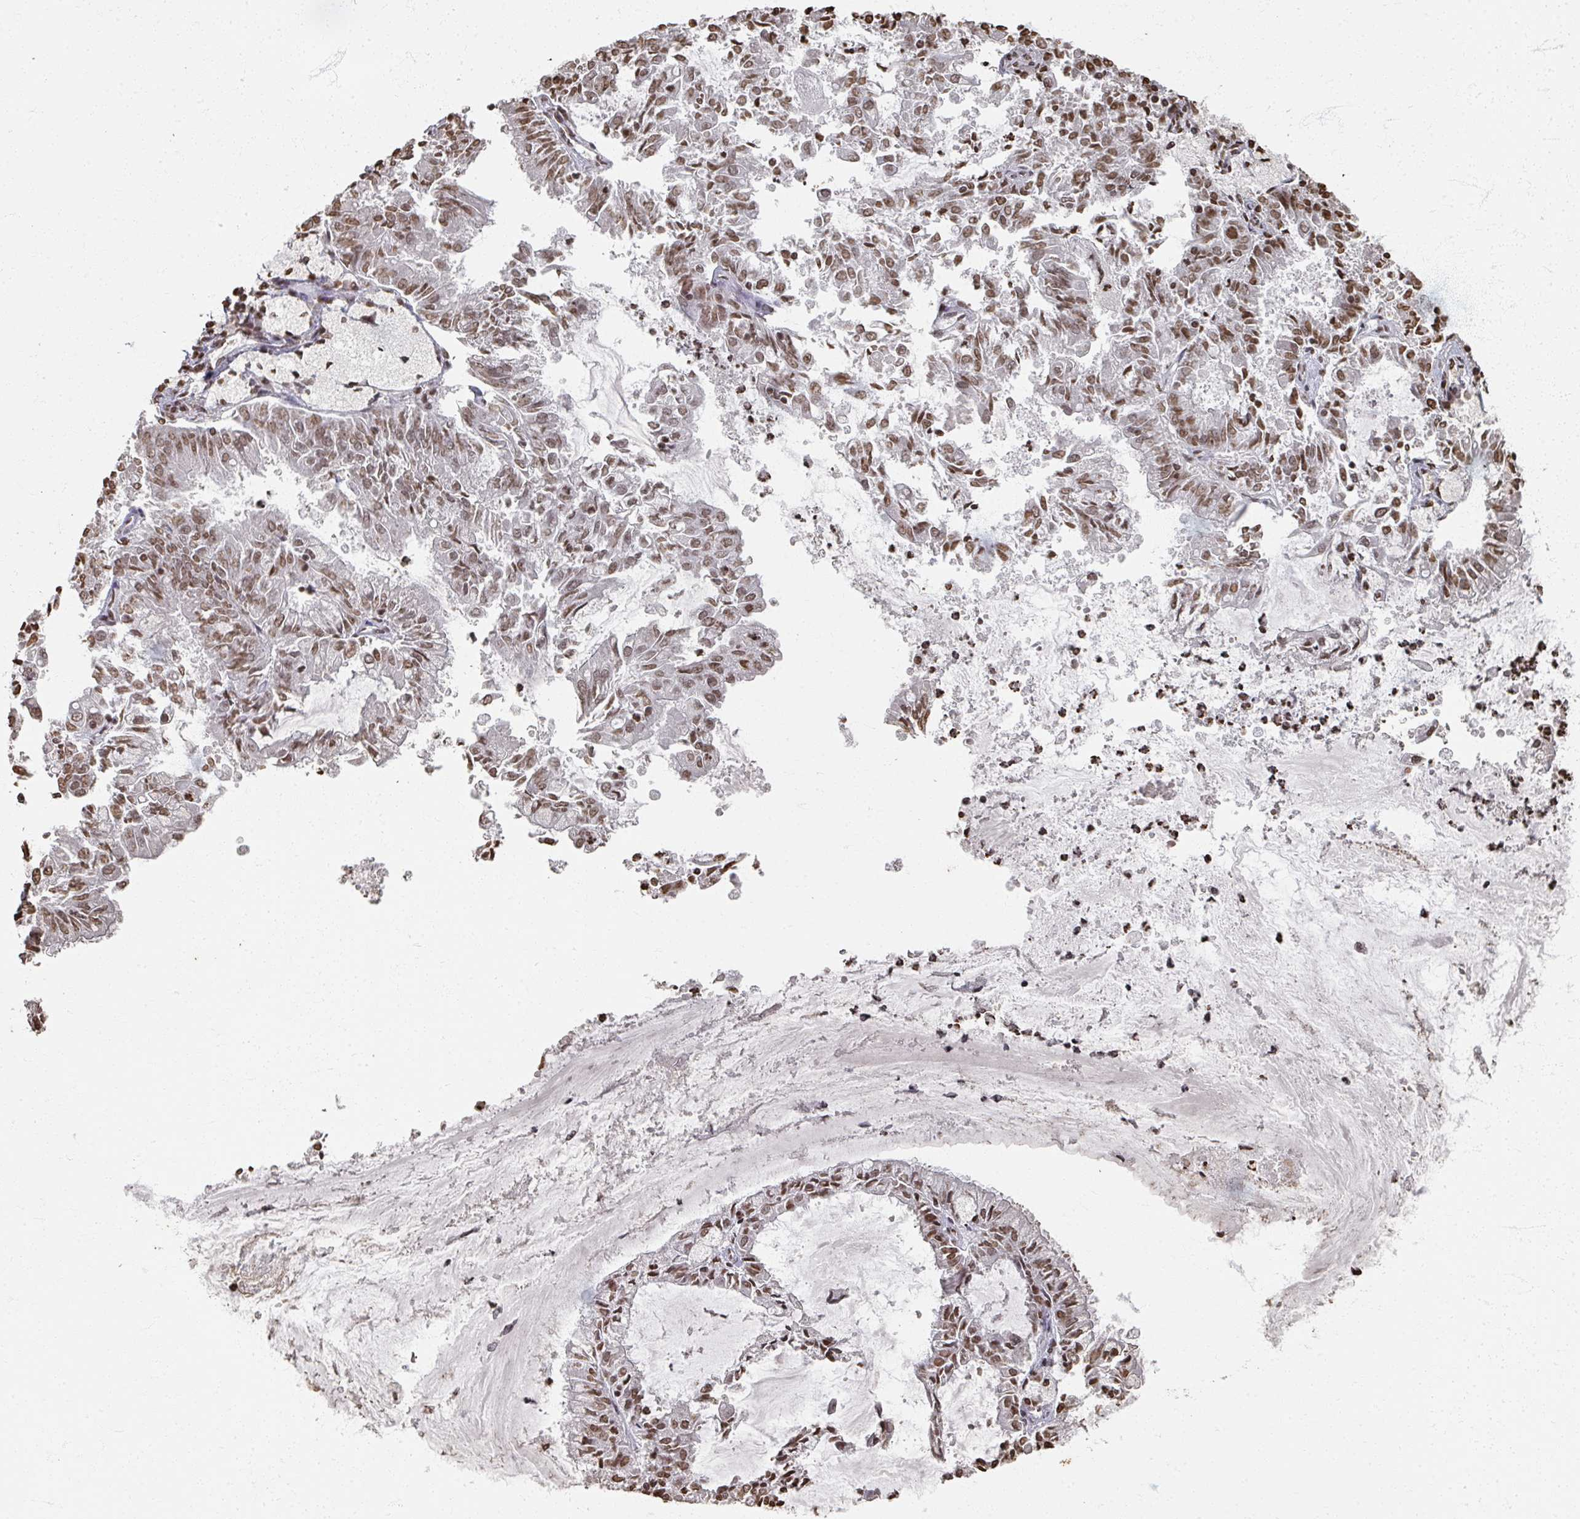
{"staining": {"intensity": "moderate", "quantity": ">75%", "location": "nuclear"}, "tissue": "endometrial cancer", "cell_type": "Tumor cells", "image_type": "cancer", "snomed": [{"axis": "morphology", "description": "Adenocarcinoma, NOS"}, {"axis": "topography", "description": "Endometrium"}], "caption": "The micrograph exhibits a brown stain indicating the presence of a protein in the nuclear of tumor cells in endometrial adenocarcinoma. The staining is performed using DAB brown chromogen to label protein expression. The nuclei are counter-stained blue using hematoxylin.", "gene": "DCUN1D5", "patient": {"sex": "female", "age": 57}}